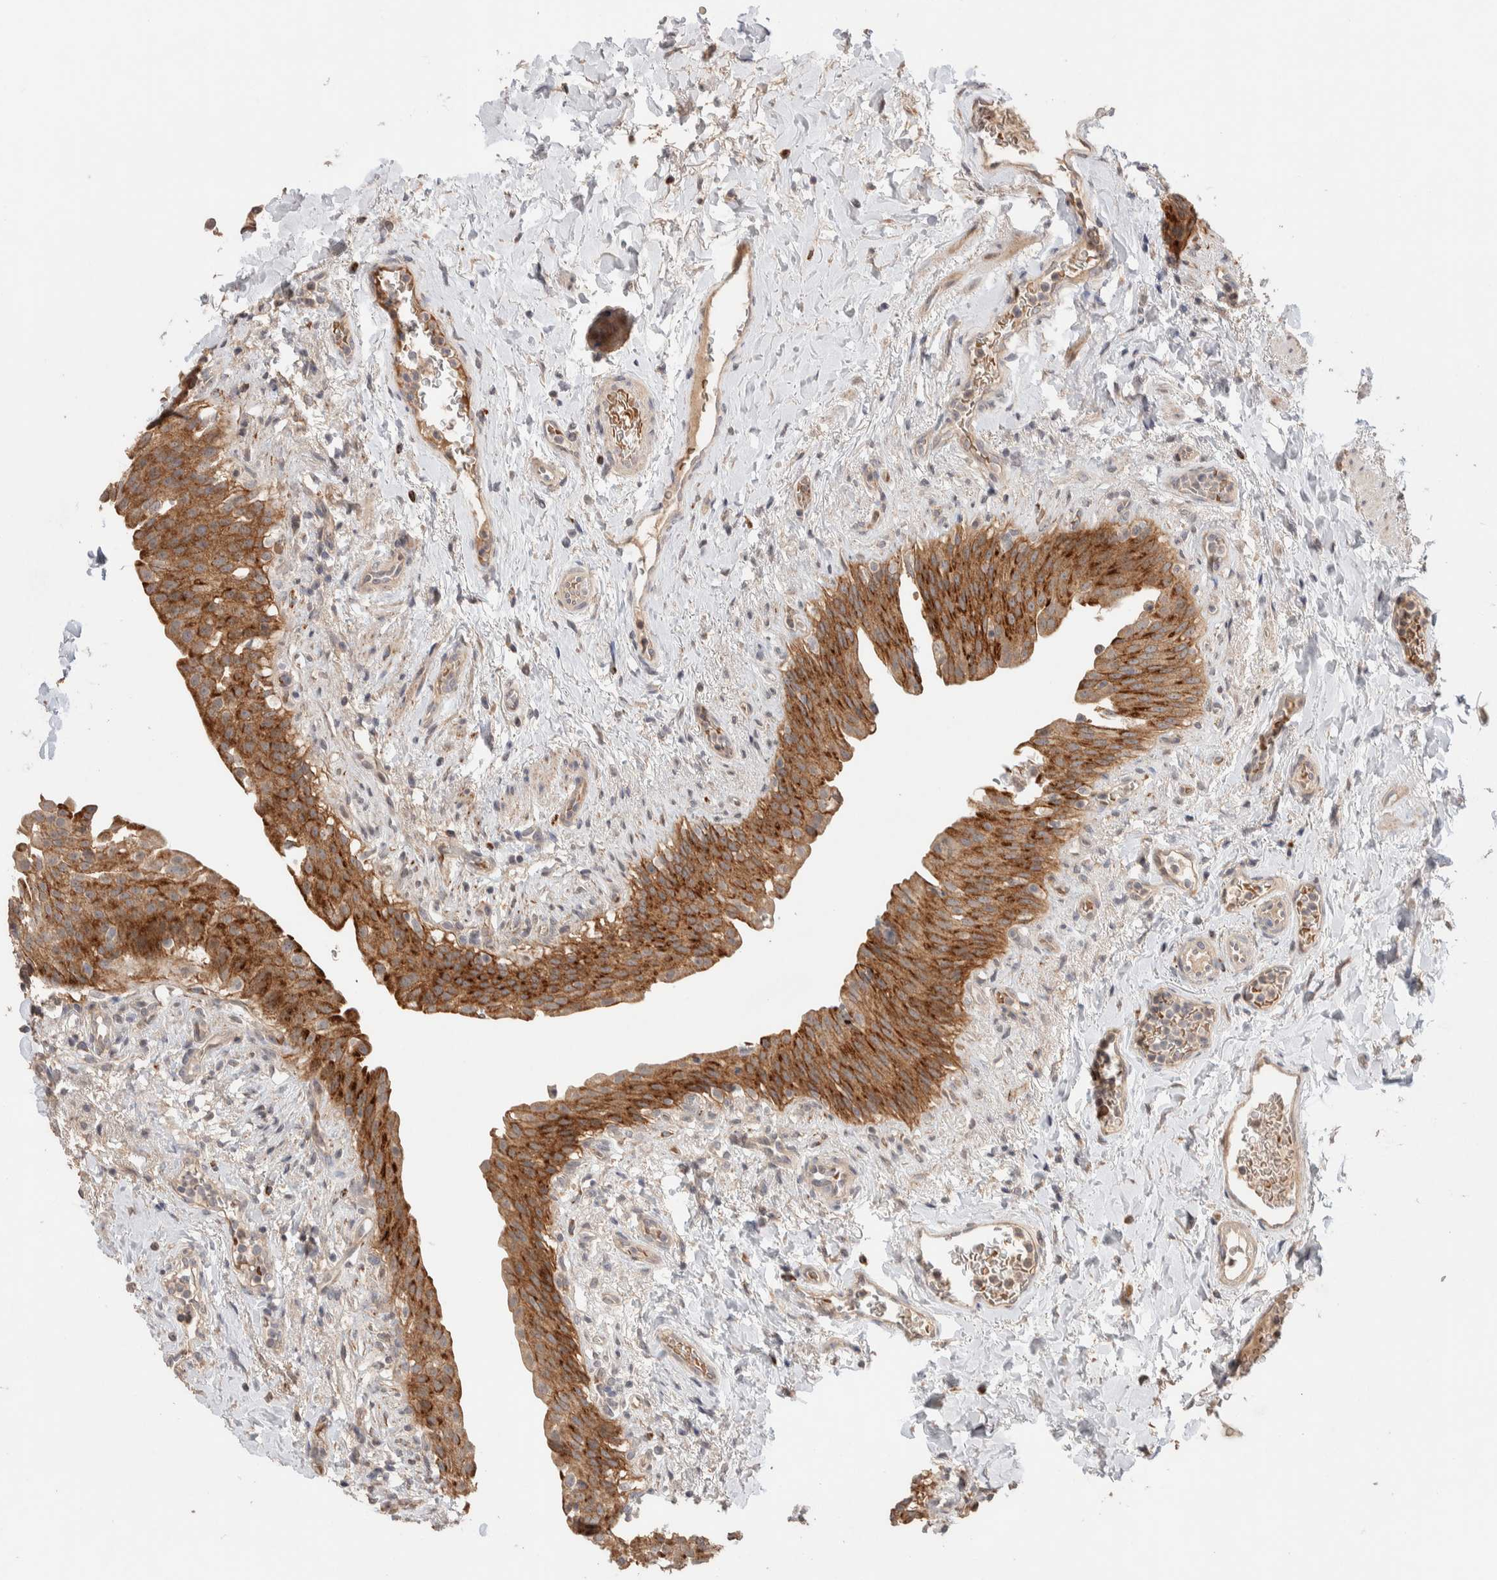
{"staining": {"intensity": "moderate", "quantity": ">75%", "location": "cytoplasmic/membranous"}, "tissue": "urinary bladder", "cell_type": "Urothelial cells", "image_type": "normal", "snomed": [{"axis": "morphology", "description": "Normal tissue, NOS"}, {"axis": "topography", "description": "Urinary bladder"}], "caption": "High-magnification brightfield microscopy of unremarkable urinary bladder stained with DAB (brown) and counterstained with hematoxylin (blue). urothelial cells exhibit moderate cytoplasmic/membranous expression is present in about>75% of cells.", "gene": "CASK", "patient": {"sex": "female", "age": 60}}